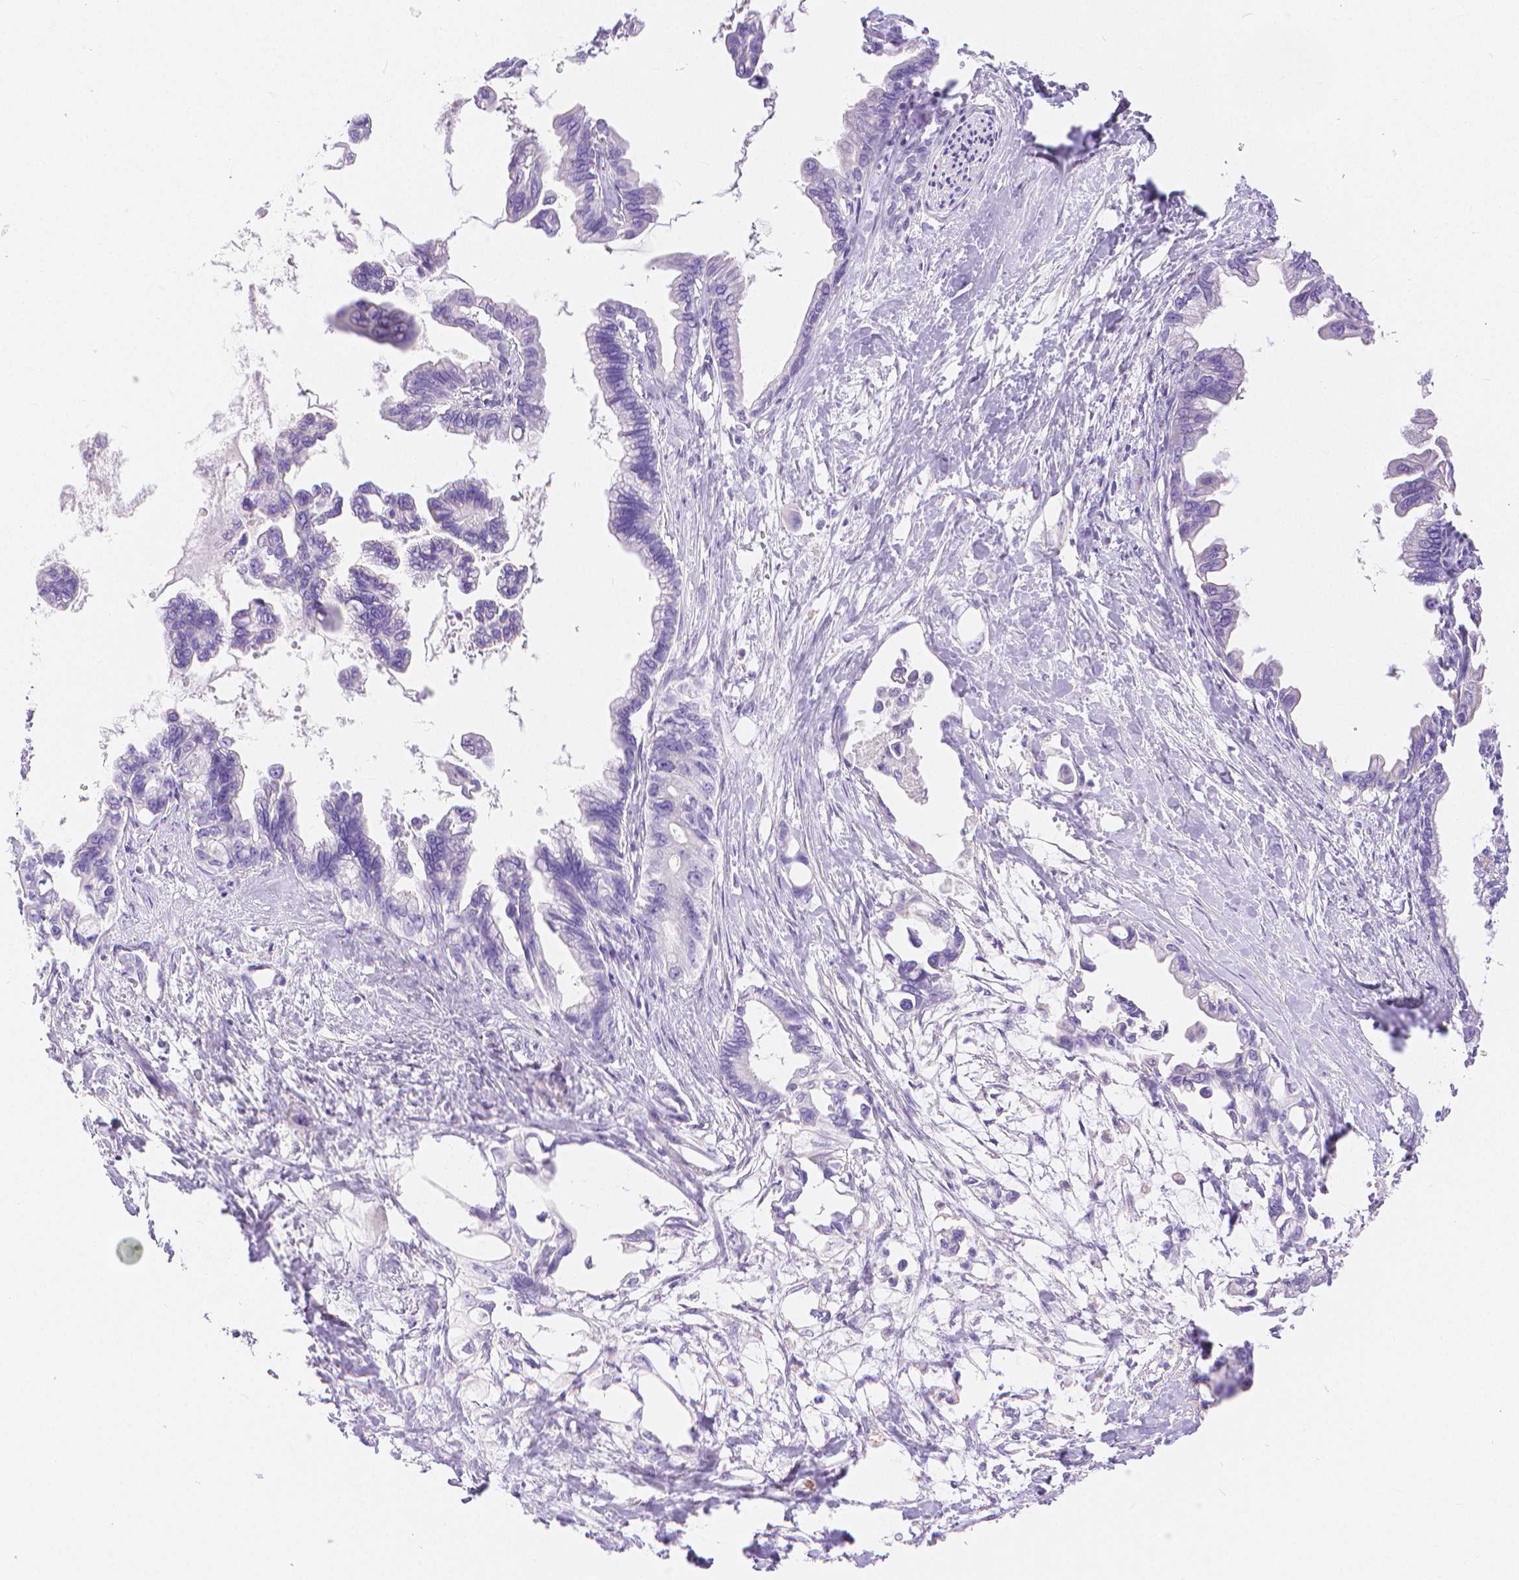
{"staining": {"intensity": "negative", "quantity": "none", "location": "none"}, "tissue": "pancreatic cancer", "cell_type": "Tumor cells", "image_type": "cancer", "snomed": [{"axis": "morphology", "description": "Adenocarcinoma, NOS"}, {"axis": "topography", "description": "Pancreas"}], "caption": "Human pancreatic adenocarcinoma stained for a protein using immunohistochemistry reveals no expression in tumor cells.", "gene": "SLC27A5", "patient": {"sex": "male", "age": 61}}